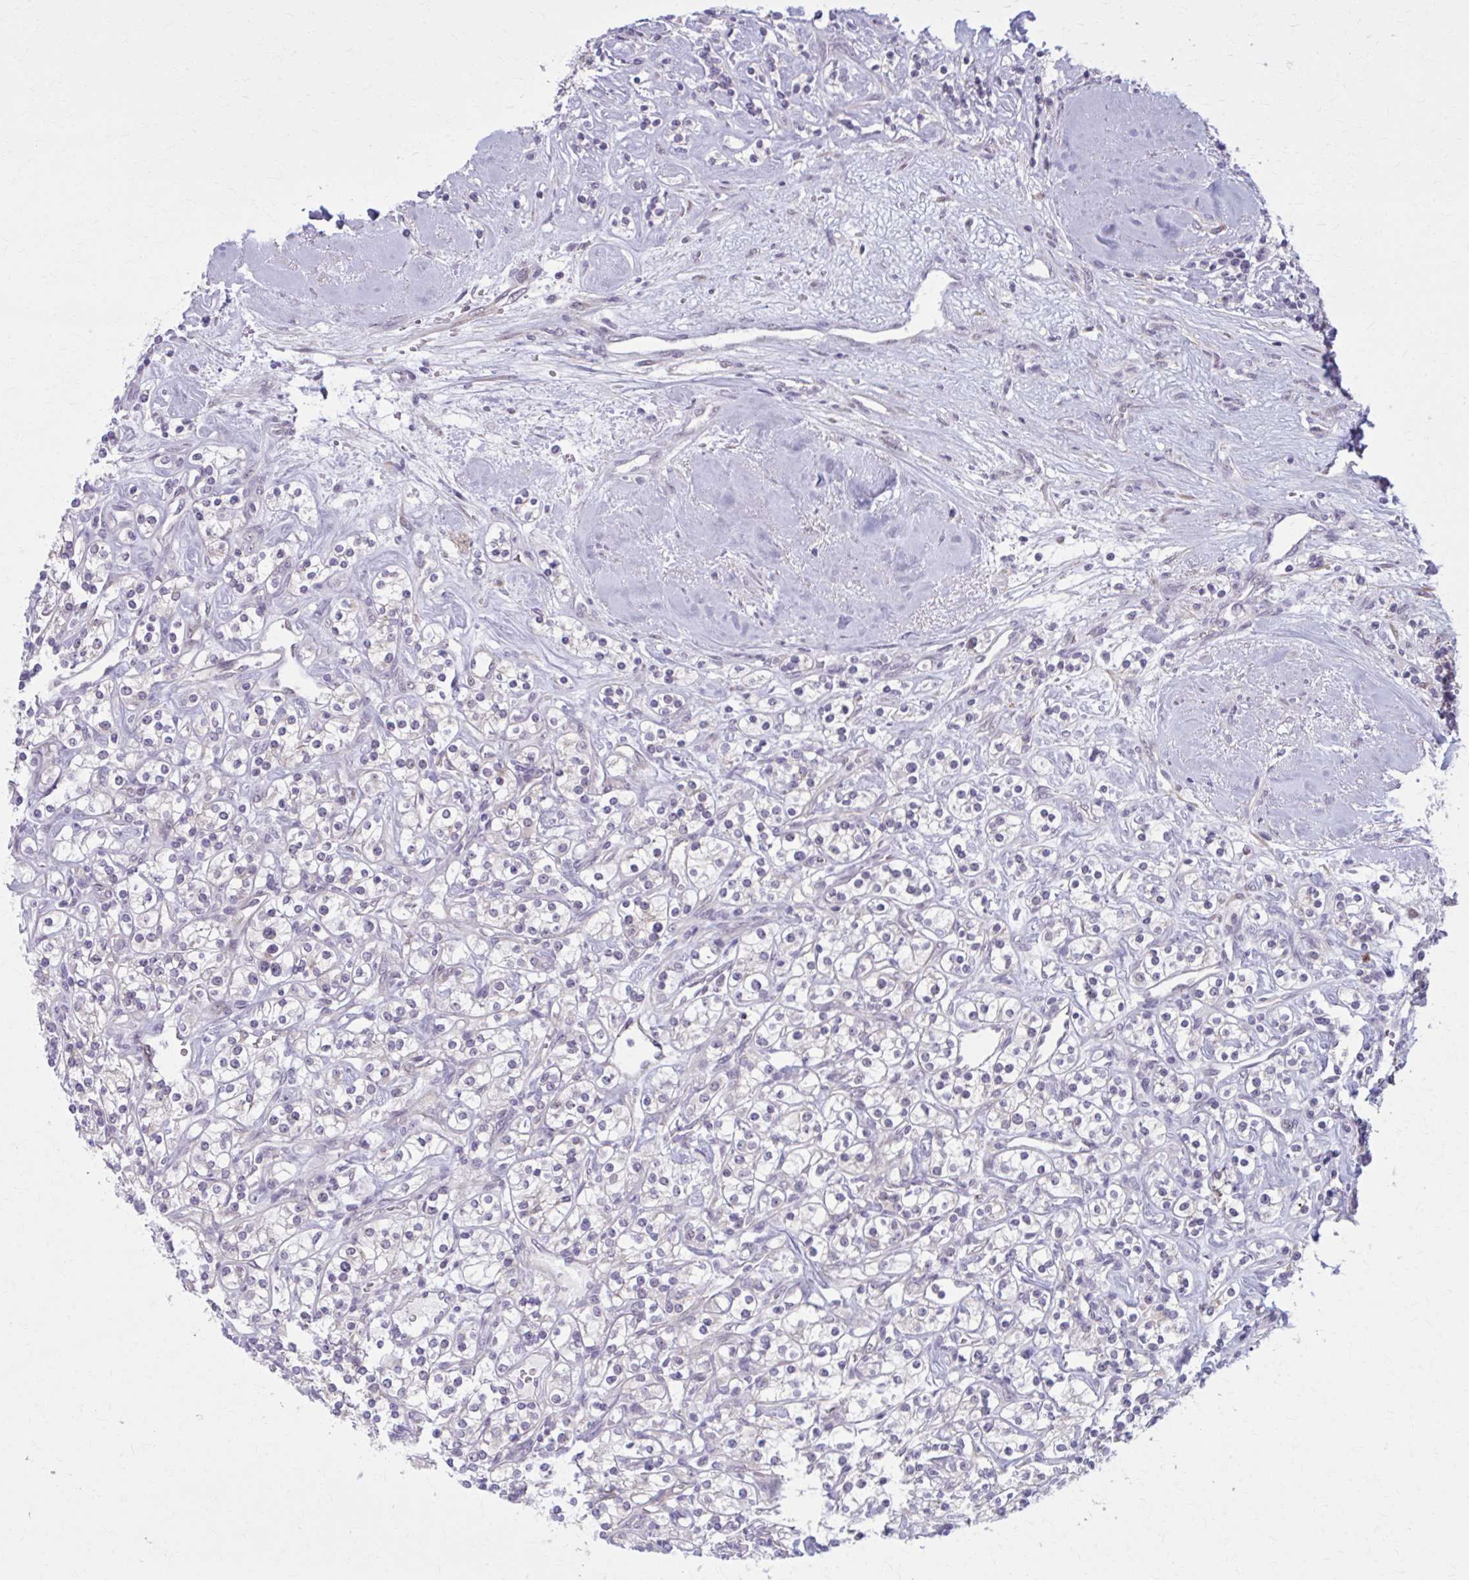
{"staining": {"intensity": "negative", "quantity": "none", "location": "none"}, "tissue": "renal cancer", "cell_type": "Tumor cells", "image_type": "cancer", "snomed": [{"axis": "morphology", "description": "Adenocarcinoma, NOS"}, {"axis": "topography", "description": "Kidney"}], "caption": "Immunohistochemical staining of renal cancer (adenocarcinoma) displays no significant expression in tumor cells.", "gene": "NUMBL", "patient": {"sex": "male", "age": 77}}